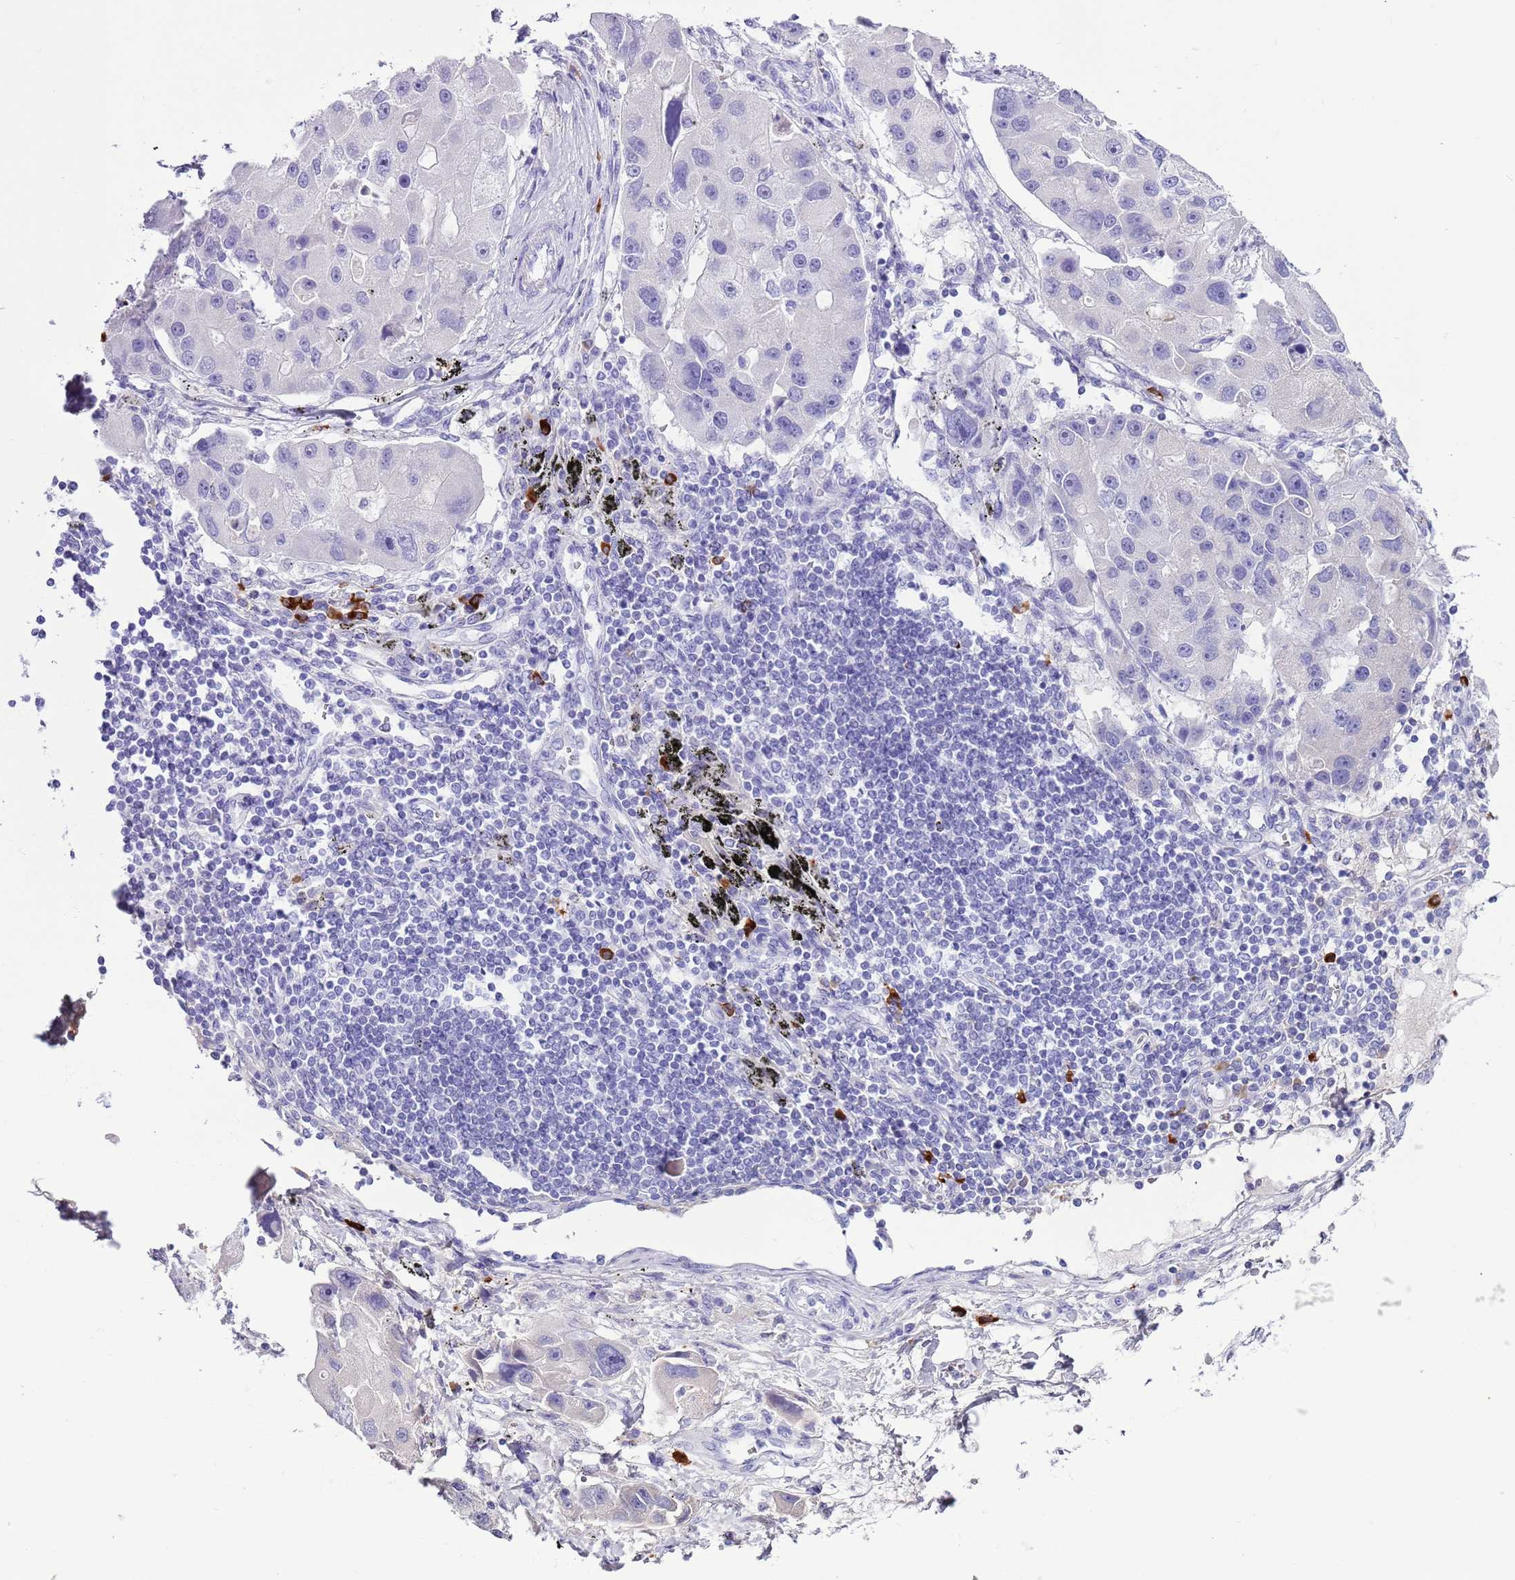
{"staining": {"intensity": "negative", "quantity": "none", "location": "none"}, "tissue": "lung cancer", "cell_type": "Tumor cells", "image_type": "cancer", "snomed": [{"axis": "morphology", "description": "Adenocarcinoma, NOS"}, {"axis": "topography", "description": "Lung"}], "caption": "The photomicrograph reveals no significant positivity in tumor cells of adenocarcinoma (lung).", "gene": "IGKV3D-11", "patient": {"sex": "female", "age": 54}}